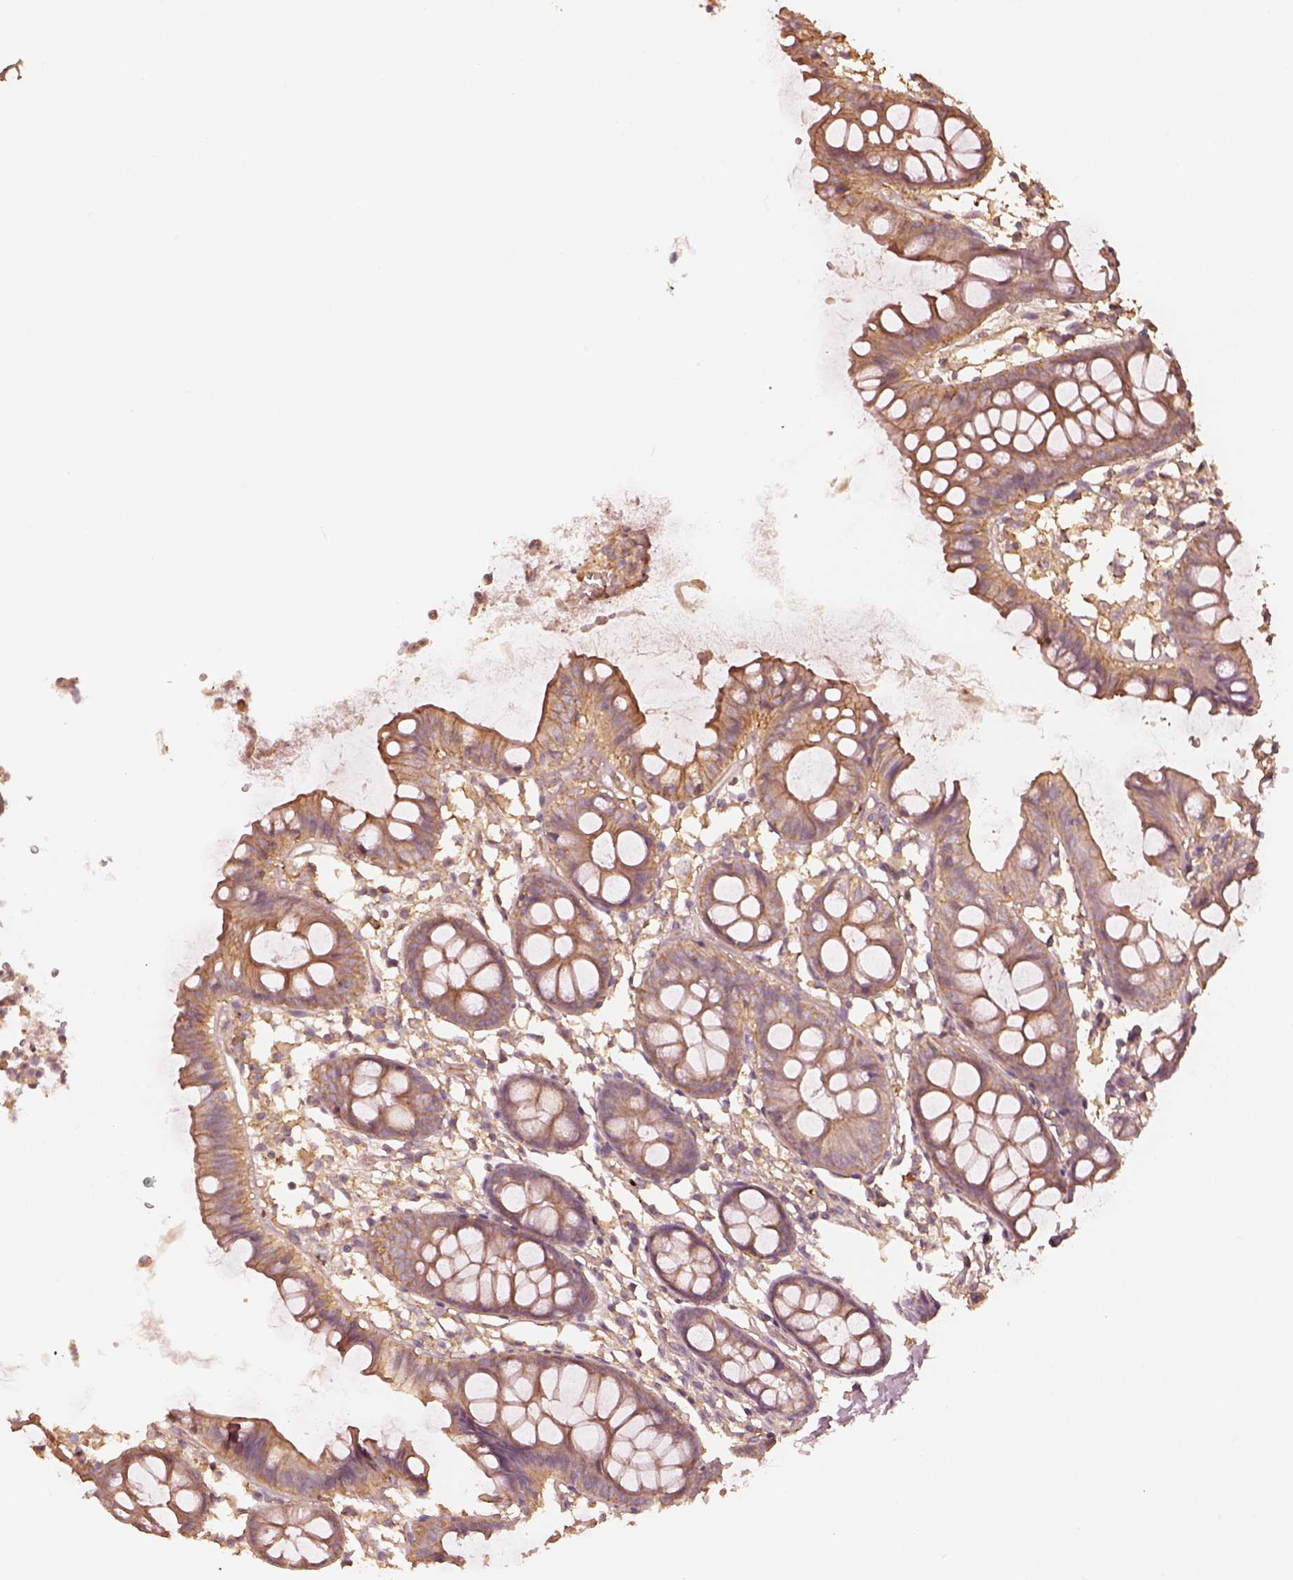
{"staining": {"intensity": "negative", "quantity": "none", "location": "none"}, "tissue": "colon", "cell_type": "Endothelial cells", "image_type": "normal", "snomed": [{"axis": "morphology", "description": "Normal tissue, NOS"}, {"axis": "topography", "description": "Colon"}], "caption": "High power microscopy photomicrograph of an immunohistochemistry photomicrograph of benign colon, revealing no significant expression in endothelial cells. Nuclei are stained in blue.", "gene": "WDR7", "patient": {"sex": "female", "age": 84}}